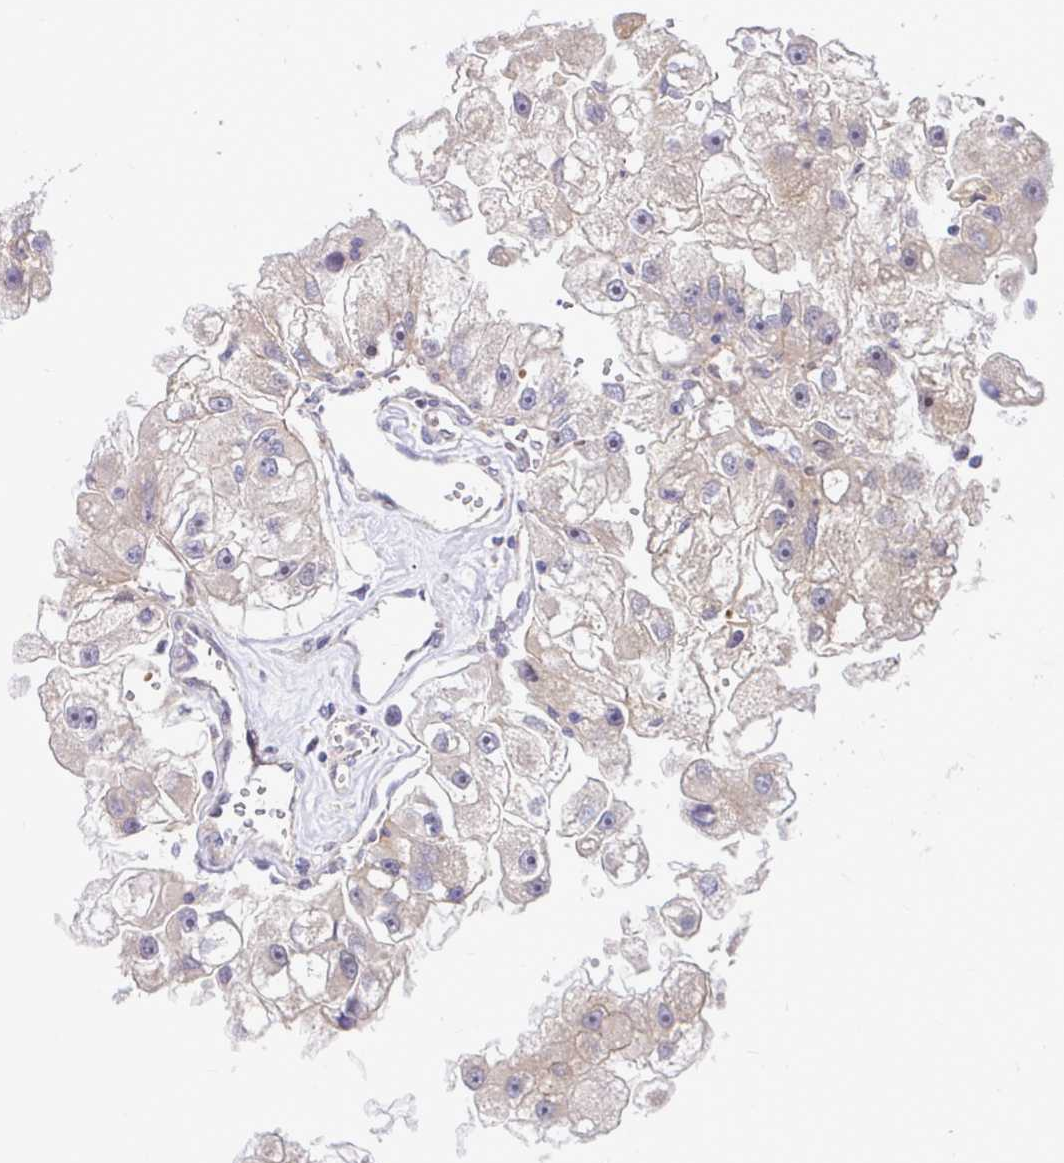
{"staining": {"intensity": "weak", "quantity": "<25%", "location": "cytoplasmic/membranous"}, "tissue": "renal cancer", "cell_type": "Tumor cells", "image_type": "cancer", "snomed": [{"axis": "morphology", "description": "Adenocarcinoma, NOS"}, {"axis": "topography", "description": "Kidney"}], "caption": "DAB immunohistochemical staining of human renal cancer exhibits no significant expression in tumor cells.", "gene": "TRIM55", "patient": {"sex": "male", "age": 63}}